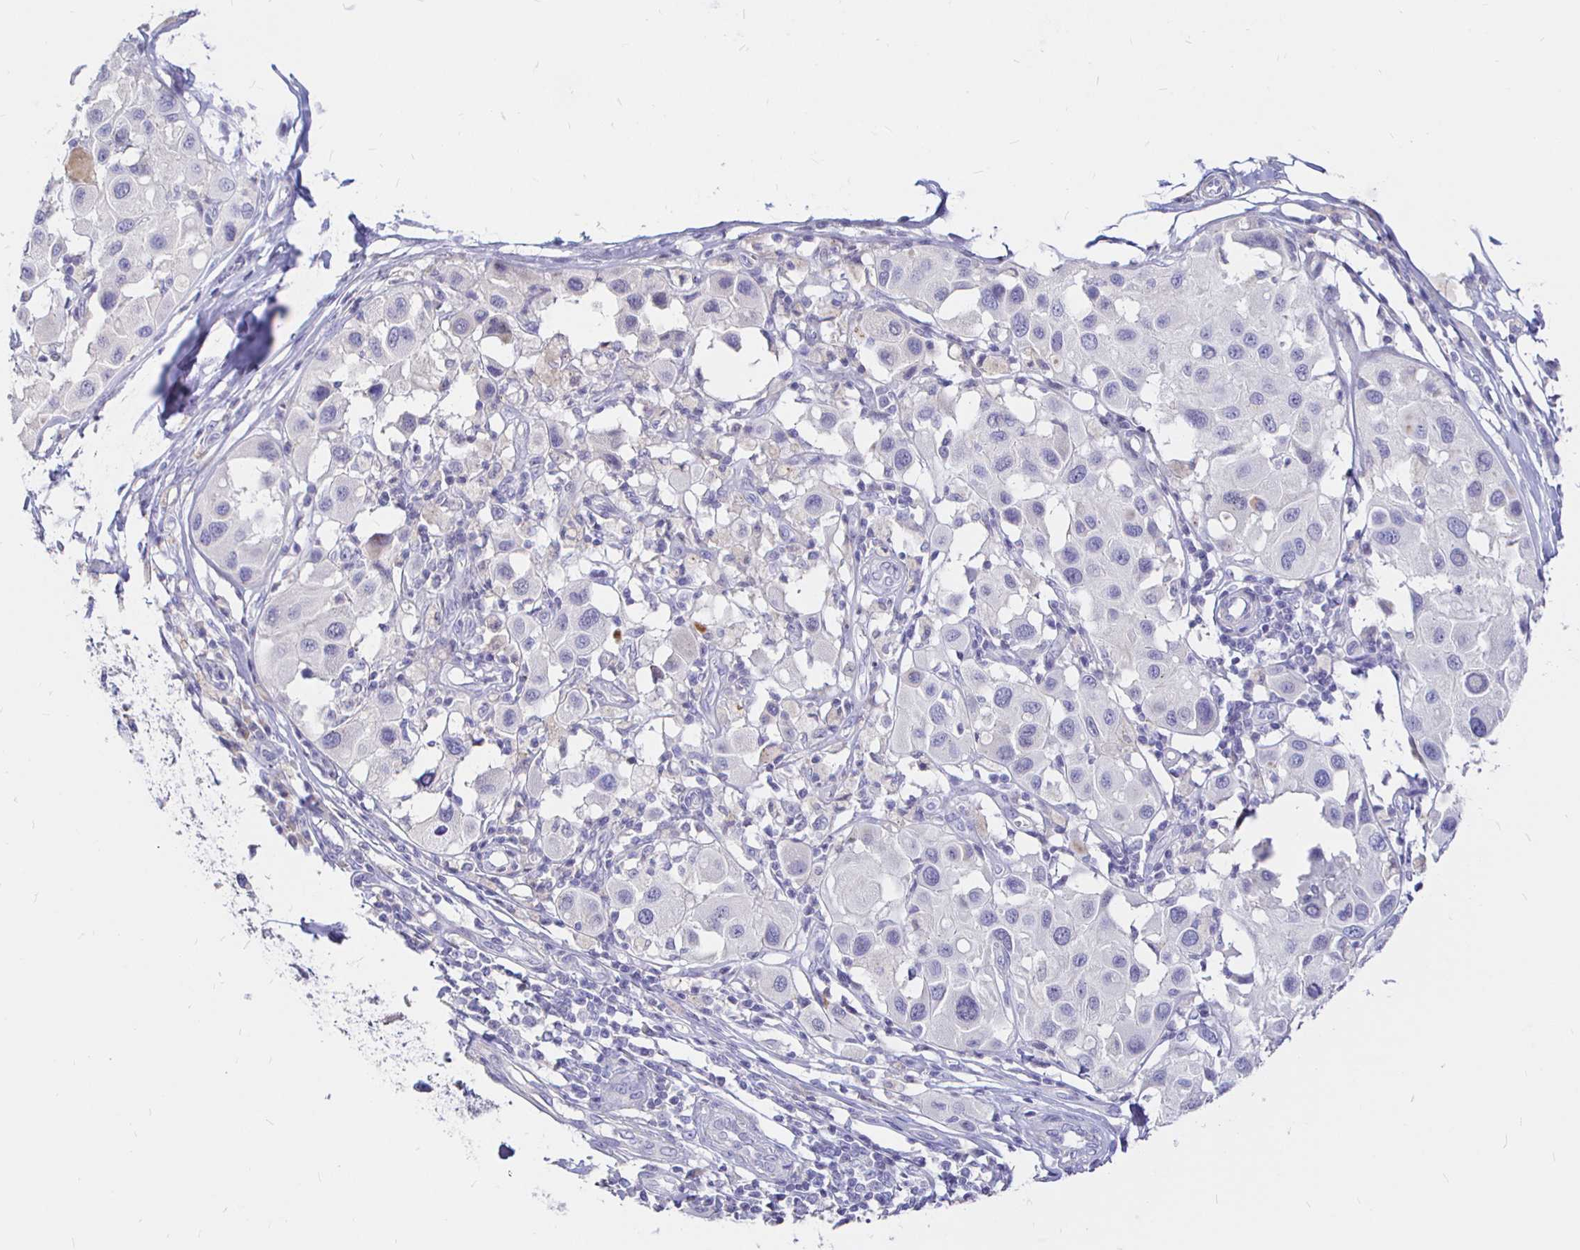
{"staining": {"intensity": "negative", "quantity": "none", "location": "none"}, "tissue": "melanoma", "cell_type": "Tumor cells", "image_type": "cancer", "snomed": [{"axis": "morphology", "description": "Malignant melanoma, Metastatic site"}, {"axis": "topography", "description": "Skin"}], "caption": "Human malignant melanoma (metastatic site) stained for a protein using IHC reveals no expression in tumor cells.", "gene": "NECAB1", "patient": {"sex": "male", "age": 41}}